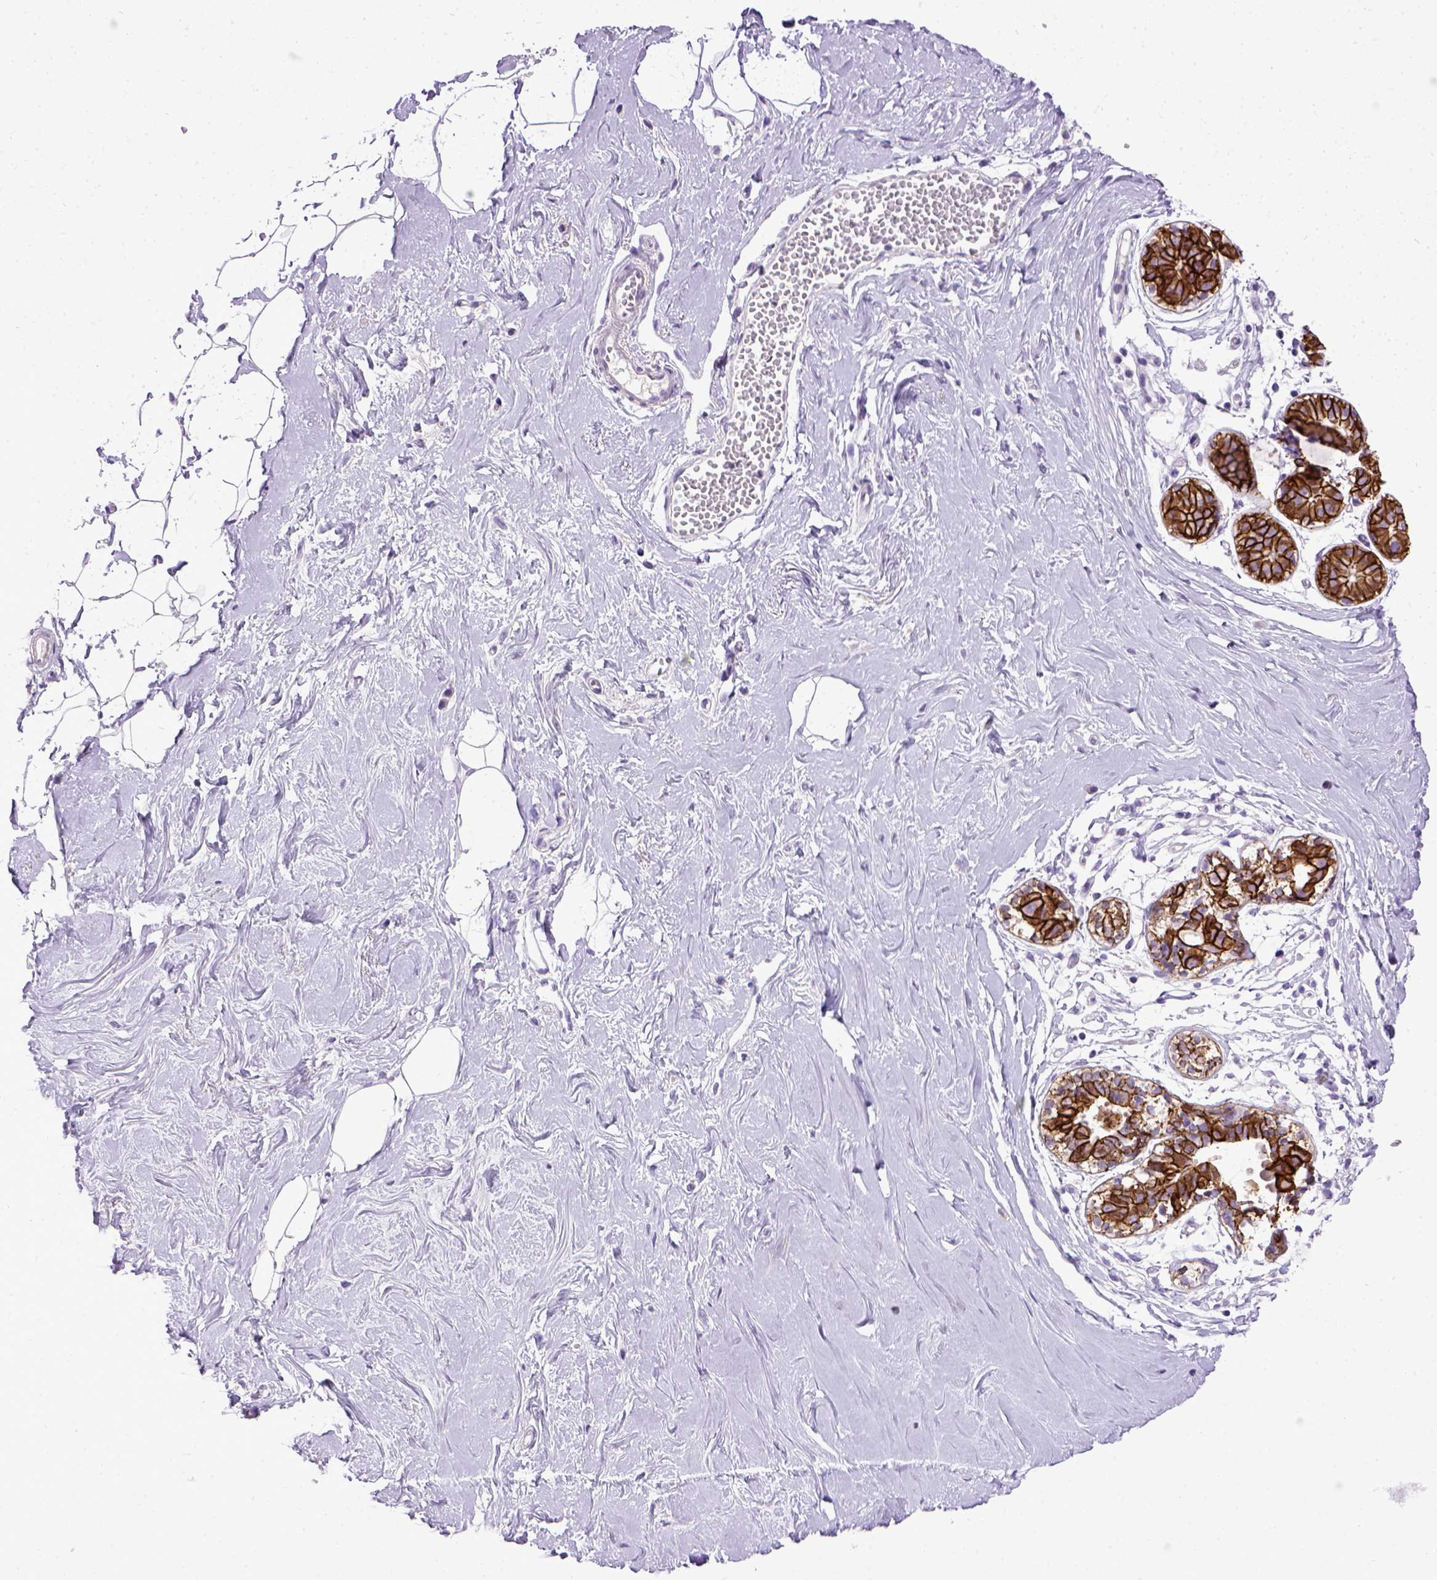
{"staining": {"intensity": "negative", "quantity": "none", "location": "none"}, "tissue": "breast", "cell_type": "Adipocytes", "image_type": "normal", "snomed": [{"axis": "morphology", "description": "Normal tissue, NOS"}, {"axis": "topography", "description": "Breast"}], "caption": "An immunohistochemistry (IHC) photomicrograph of benign breast is shown. There is no staining in adipocytes of breast.", "gene": "CDH1", "patient": {"sex": "female", "age": 49}}